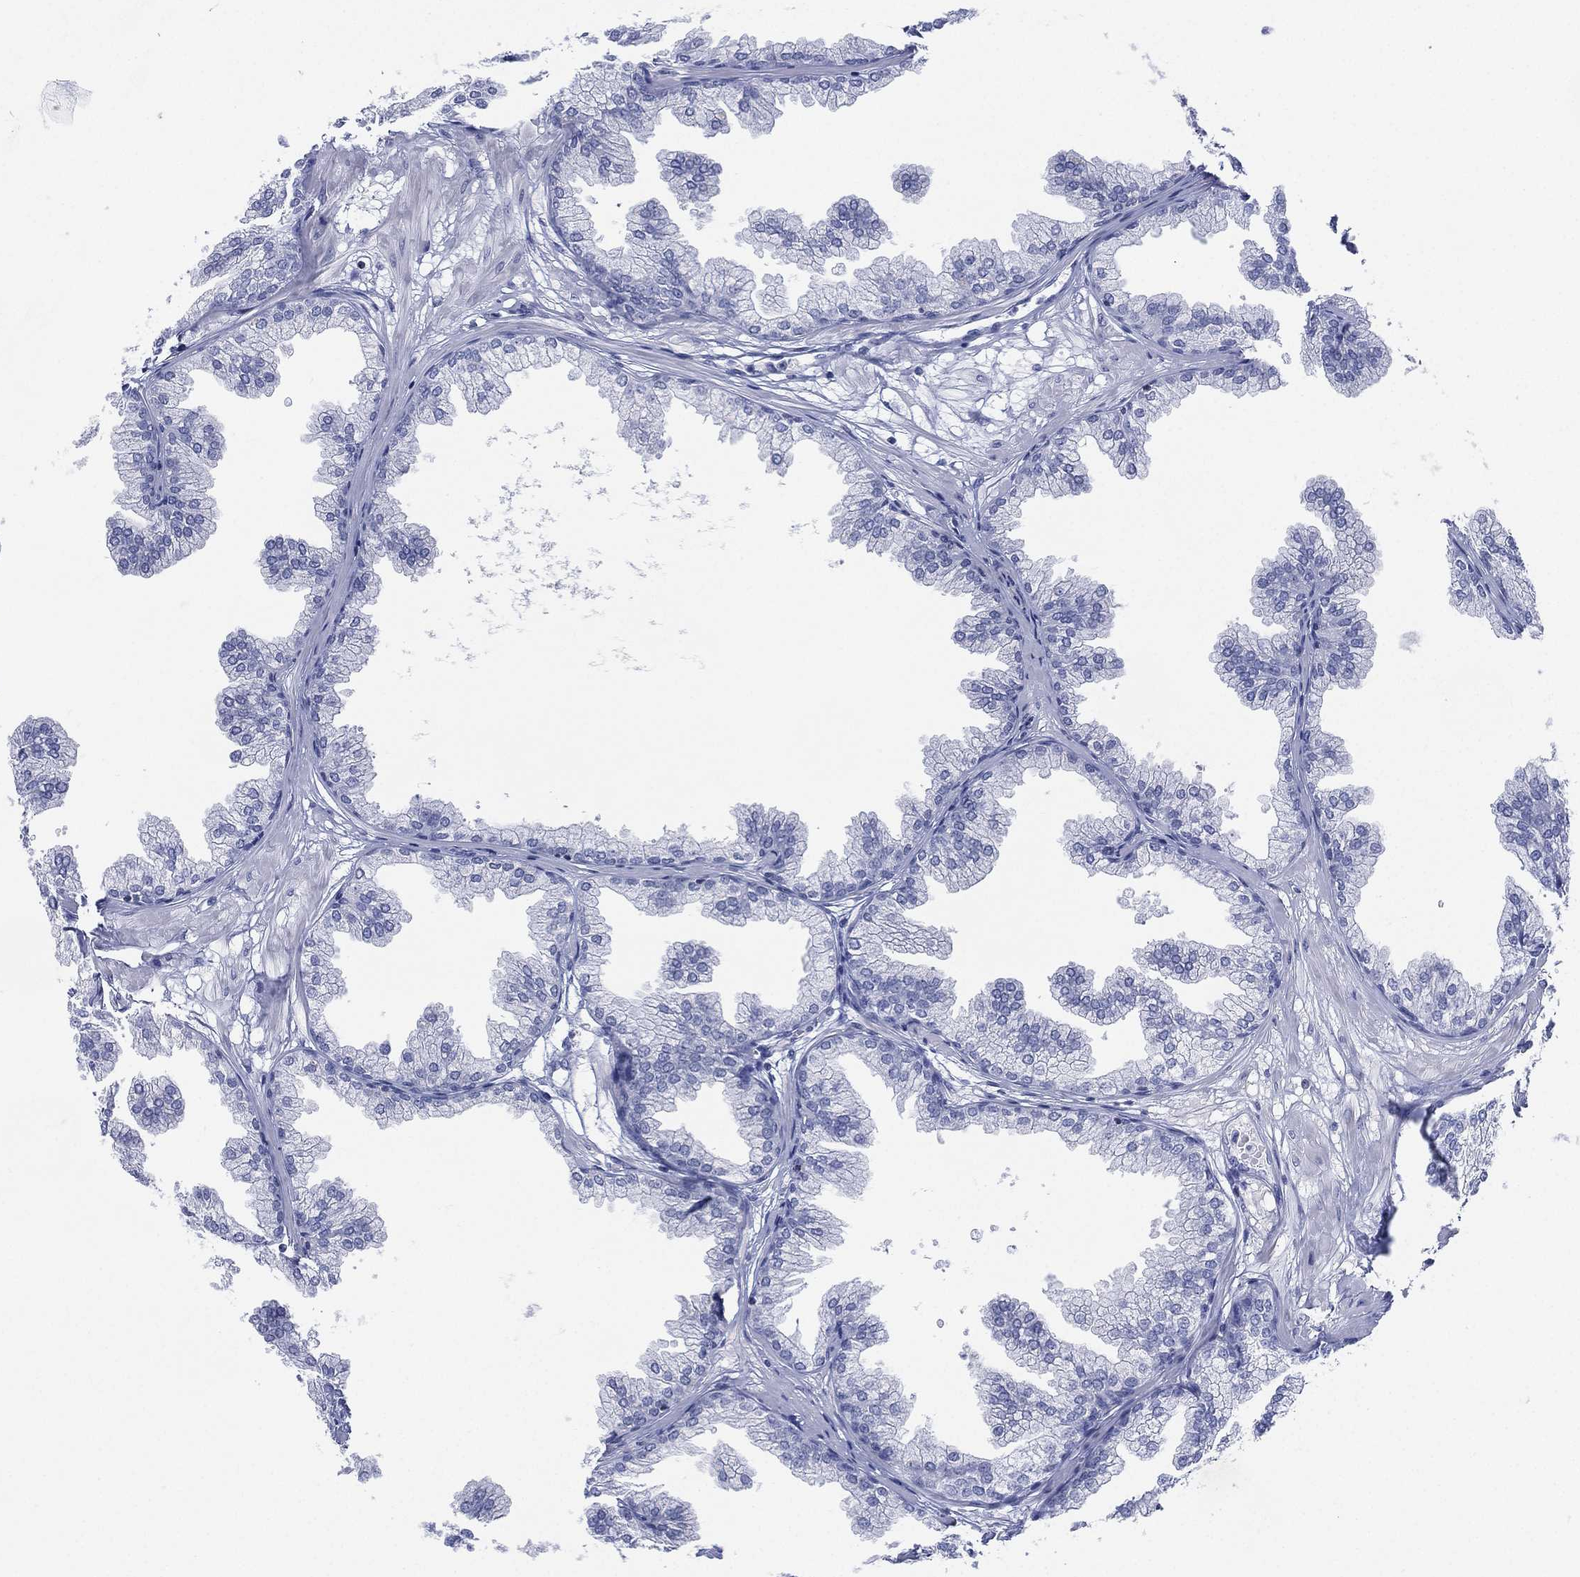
{"staining": {"intensity": "negative", "quantity": "none", "location": "none"}, "tissue": "prostate", "cell_type": "Glandular cells", "image_type": "normal", "snomed": [{"axis": "morphology", "description": "Normal tissue, NOS"}, {"axis": "topography", "description": "Prostate"}], "caption": "High power microscopy histopathology image of an IHC image of normal prostate, revealing no significant positivity in glandular cells.", "gene": "SEPTIN1", "patient": {"sex": "male", "age": 37}}